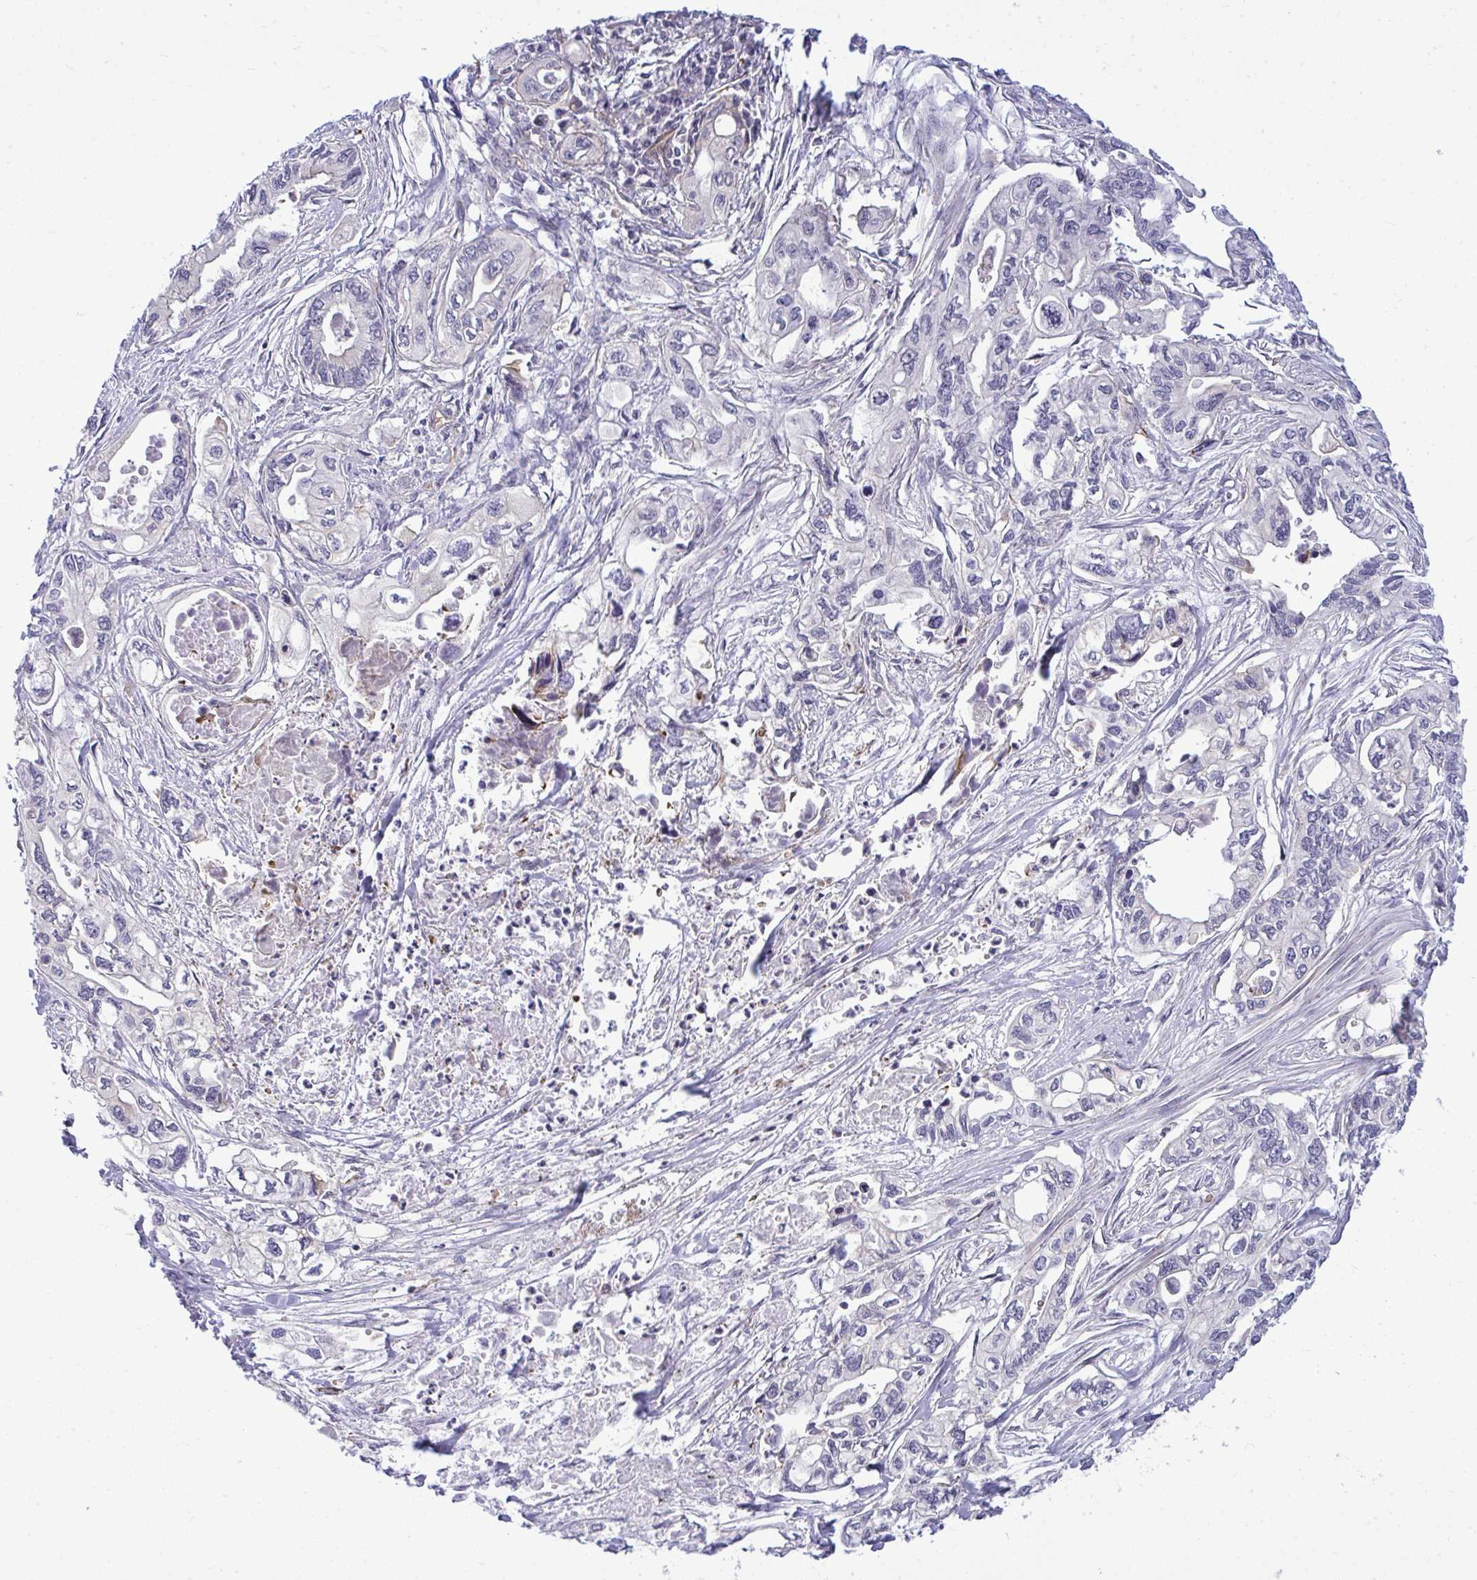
{"staining": {"intensity": "negative", "quantity": "none", "location": "none"}, "tissue": "pancreatic cancer", "cell_type": "Tumor cells", "image_type": "cancer", "snomed": [{"axis": "morphology", "description": "Adenocarcinoma, NOS"}, {"axis": "topography", "description": "Pancreas"}], "caption": "An immunohistochemistry (IHC) photomicrograph of pancreatic adenocarcinoma is shown. There is no staining in tumor cells of pancreatic adenocarcinoma.", "gene": "FUT10", "patient": {"sex": "male", "age": 68}}